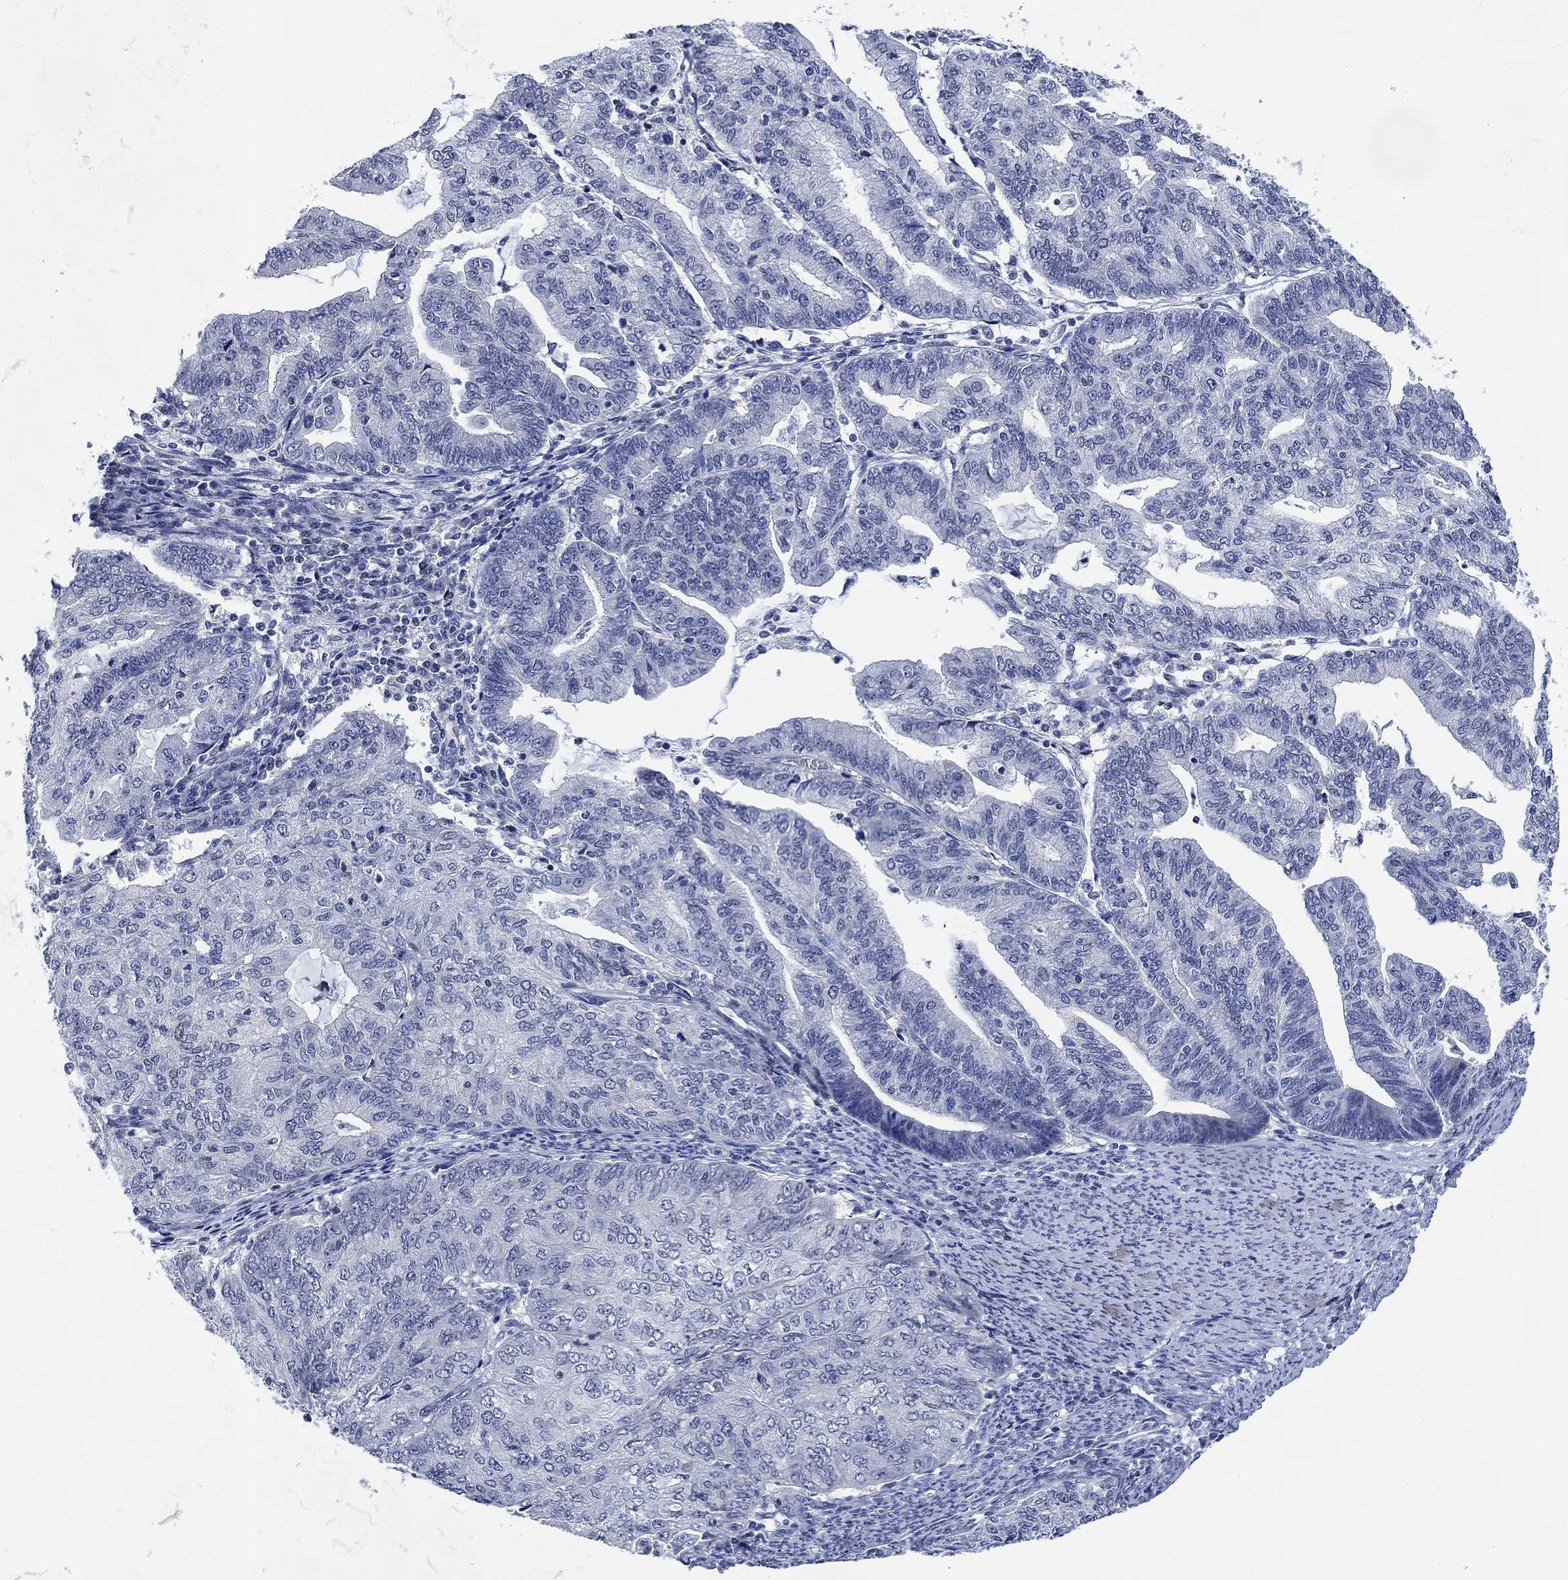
{"staining": {"intensity": "negative", "quantity": "none", "location": "none"}, "tissue": "endometrial cancer", "cell_type": "Tumor cells", "image_type": "cancer", "snomed": [{"axis": "morphology", "description": "Adenocarcinoma, NOS"}, {"axis": "topography", "description": "Endometrium"}], "caption": "This is an immunohistochemistry (IHC) photomicrograph of adenocarcinoma (endometrial). There is no expression in tumor cells.", "gene": "DAZL", "patient": {"sex": "female", "age": 82}}